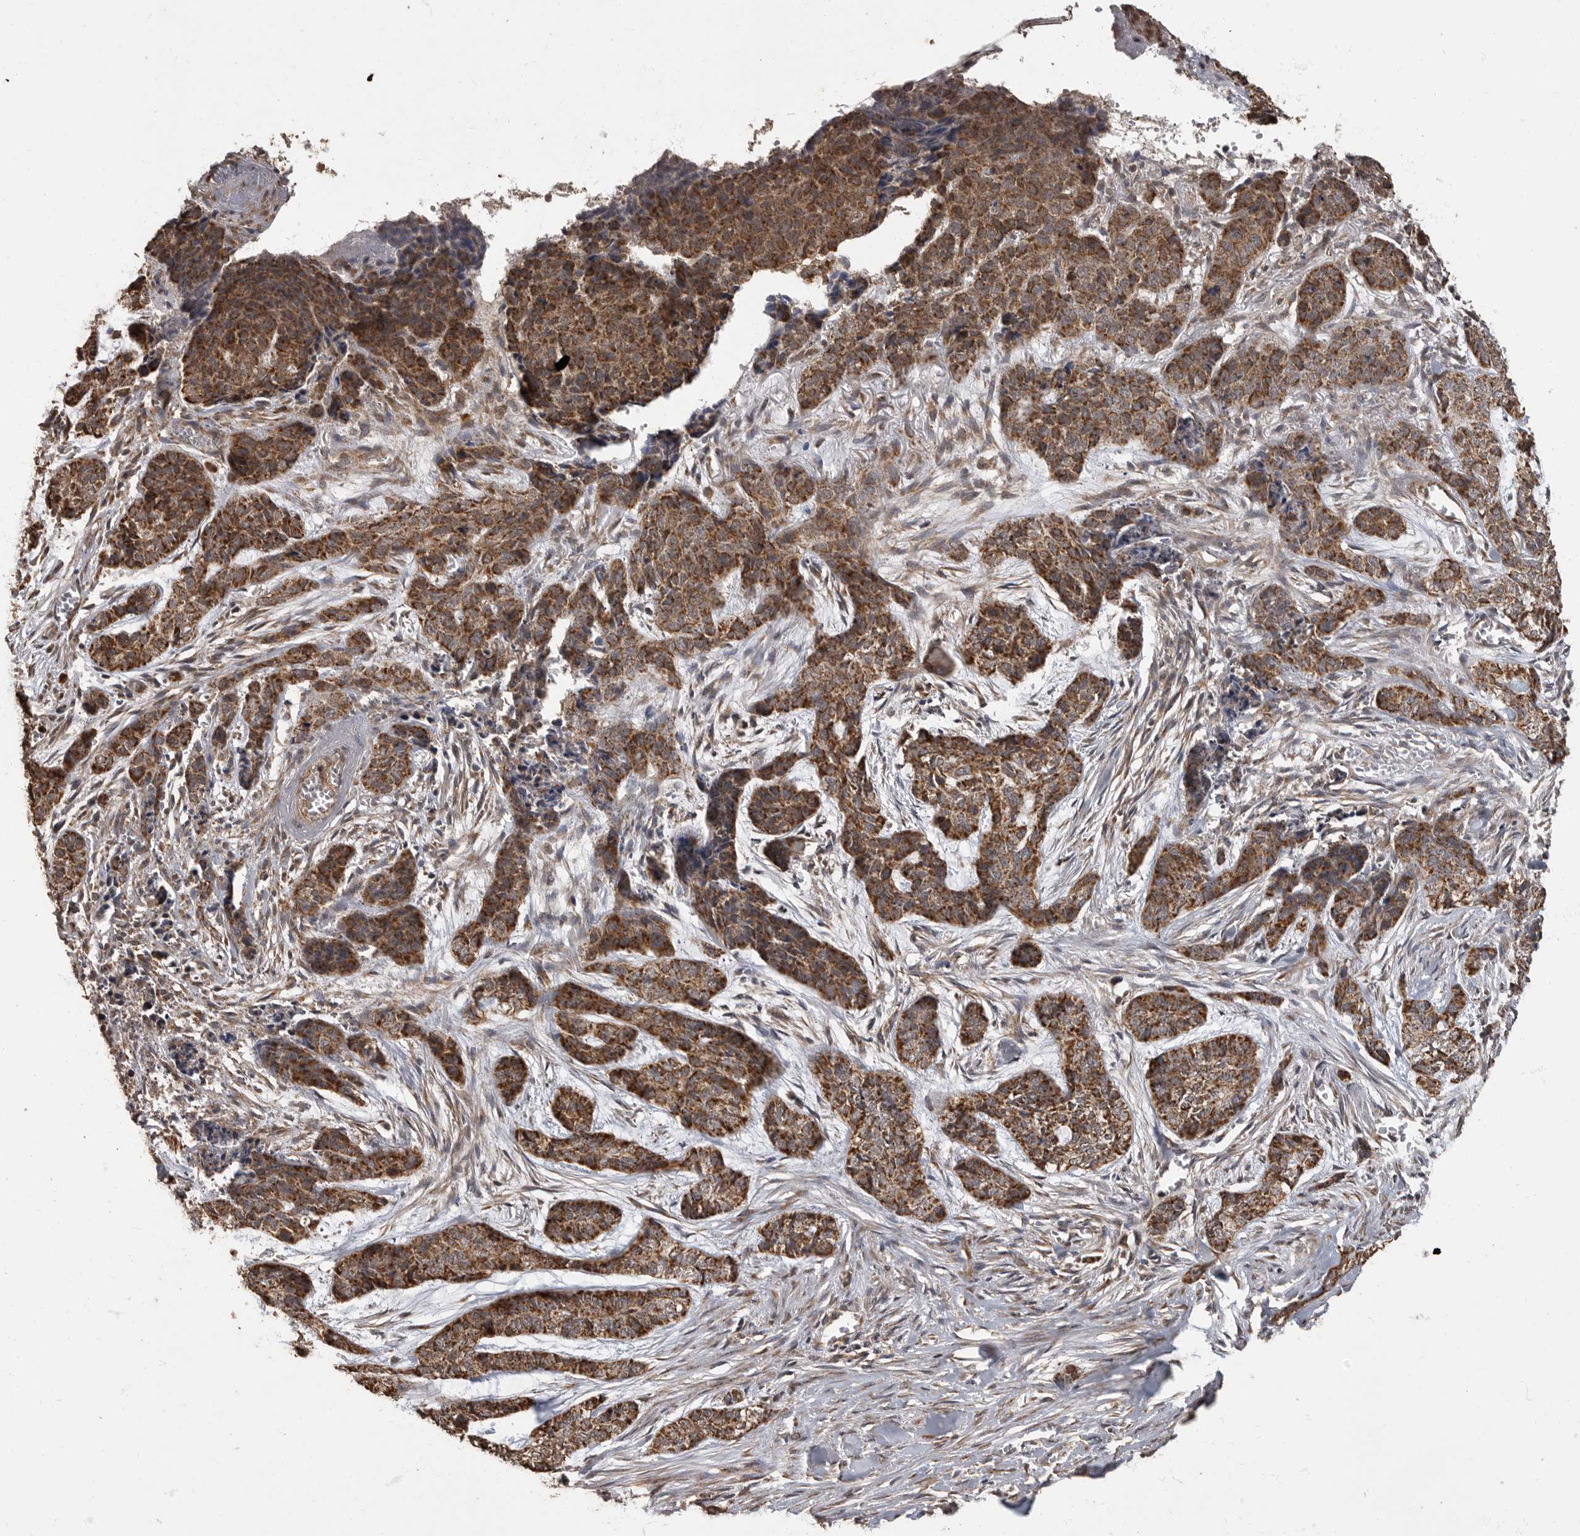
{"staining": {"intensity": "strong", "quantity": ">75%", "location": "cytoplasmic/membranous"}, "tissue": "skin cancer", "cell_type": "Tumor cells", "image_type": "cancer", "snomed": [{"axis": "morphology", "description": "Basal cell carcinoma"}, {"axis": "topography", "description": "Skin"}], "caption": "Approximately >75% of tumor cells in basal cell carcinoma (skin) exhibit strong cytoplasmic/membranous protein staining as visualized by brown immunohistochemical staining.", "gene": "MAFG", "patient": {"sex": "female", "age": 64}}